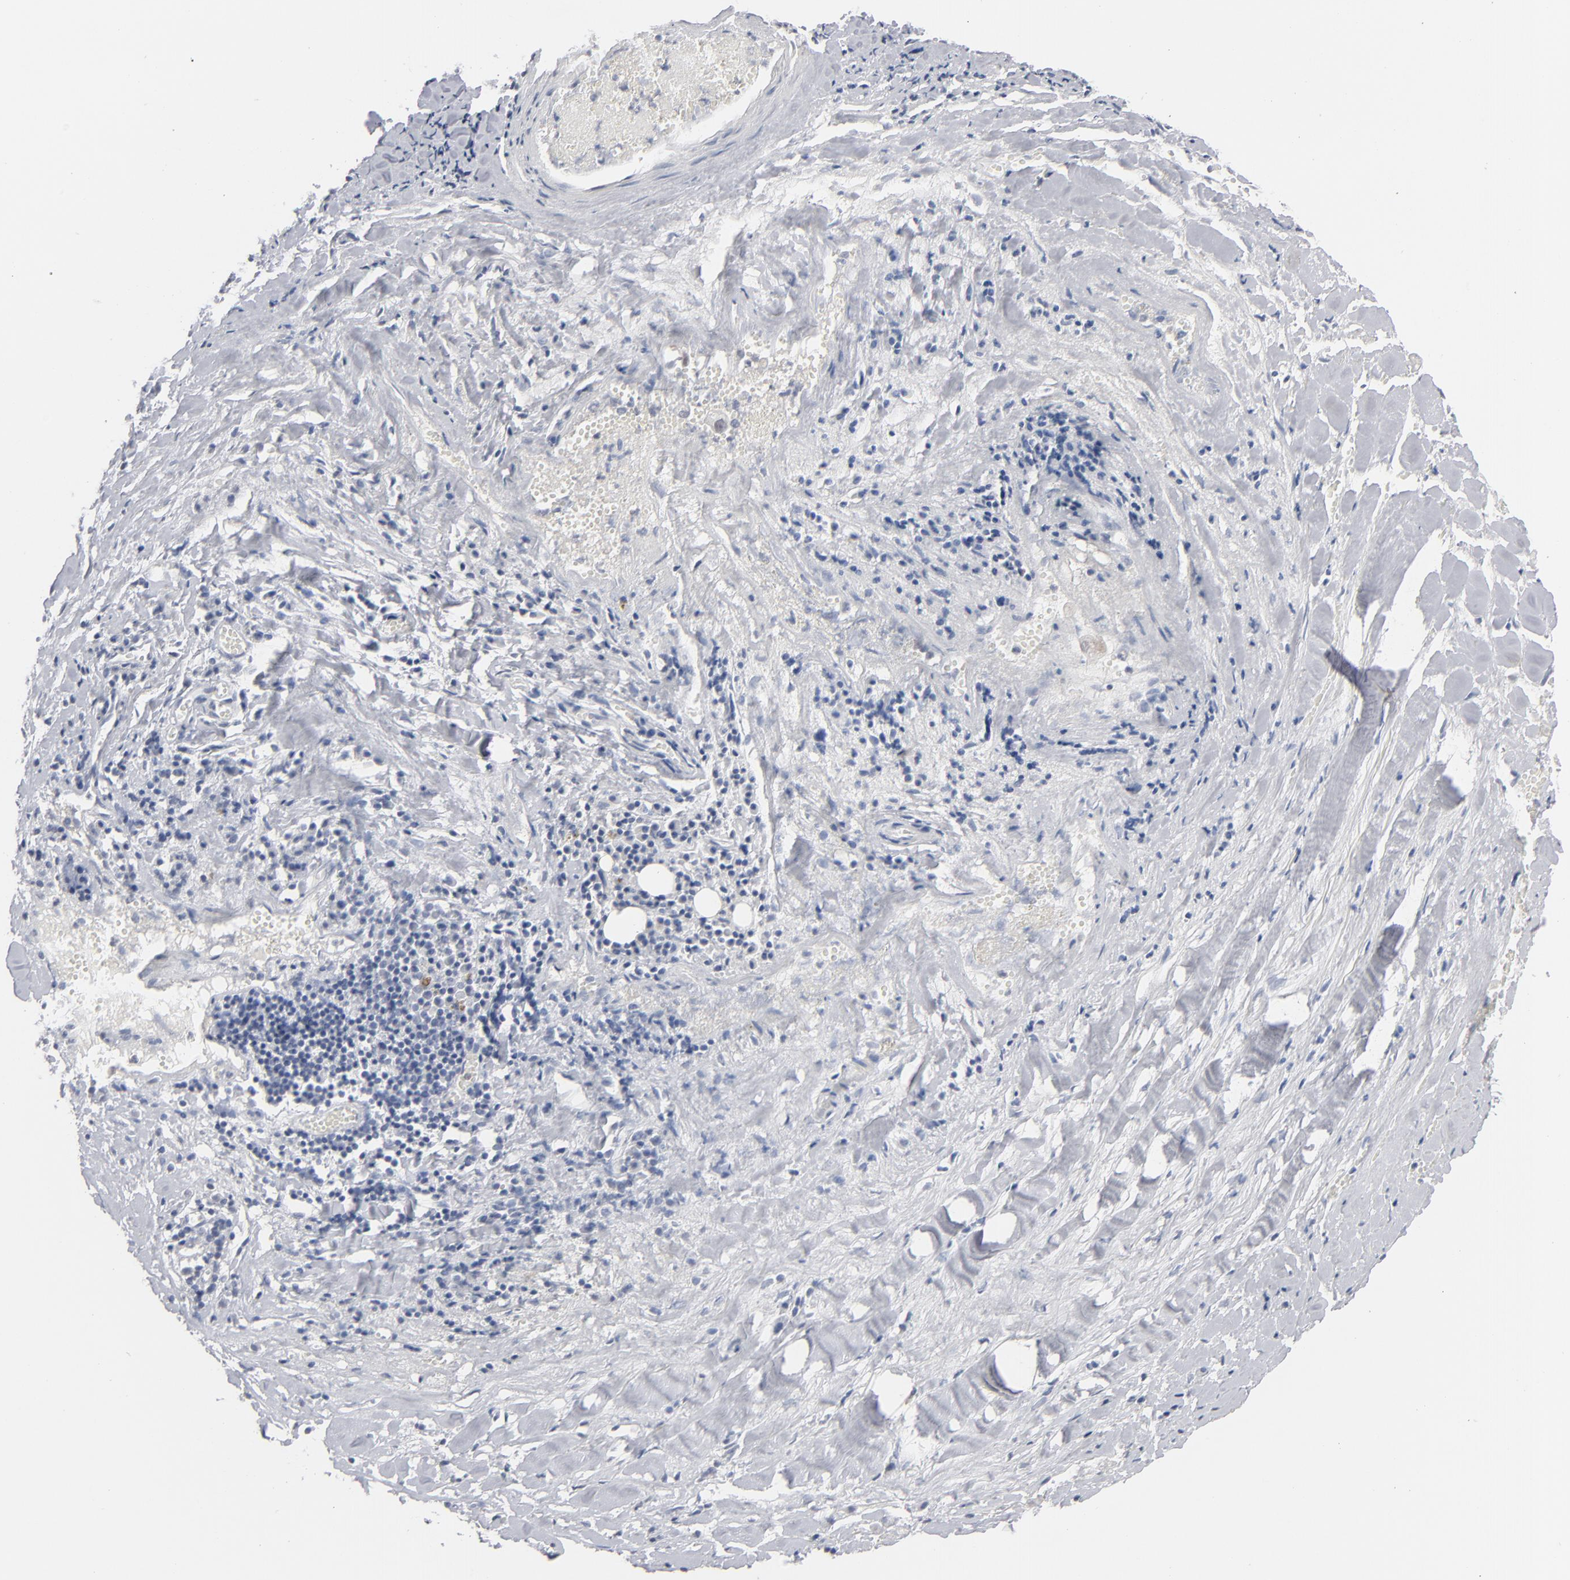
{"staining": {"intensity": "negative", "quantity": "none", "location": "none"}, "tissue": "lung cancer", "cell_type": "Tumor cells", "image_type": "cancer", "snomed": [{"axis": "morphology", "description": "Adenocarcinoma, NOS"}, {"axis": "topography", "description": "Lung"}], "caption": "Lung cancer (adenocarcinoma) was stained to show a protein in brown. There is no significant positivity in tumor cells.", "gene": "STAT4", "patient": {"sex": "male", "age": 60}}